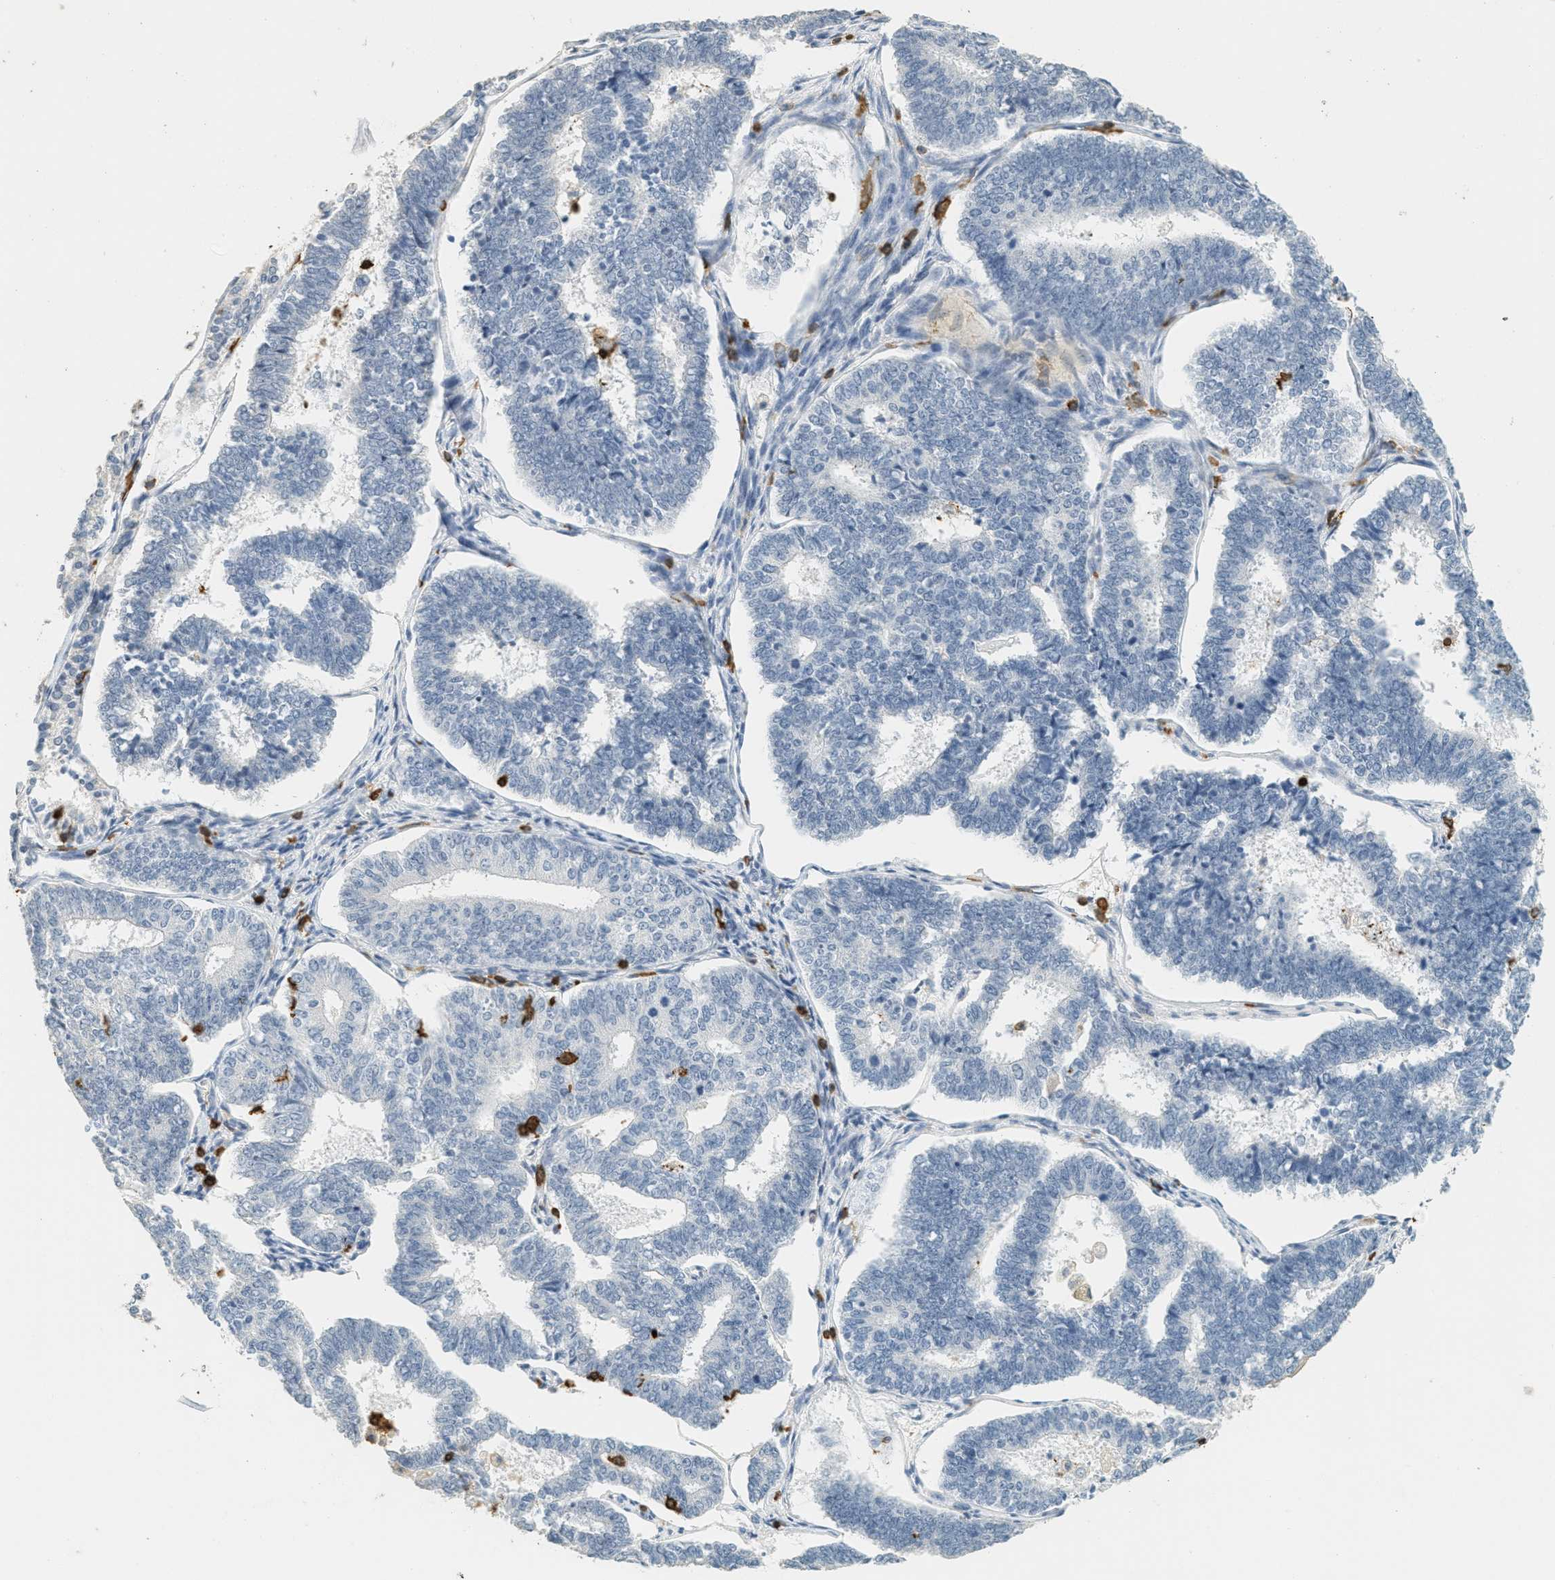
{"staining": {"intensity": "negative", "quantity": "none", "location": "none"}, "tissue": "endometrial cancer", "cell_type": "Tumor cells", "image_type": "cancer", "snomed": [{"axis": "morphology", "description": "Adenocarcinoma, NOS"}, {"axis": "topography", "description": "Endometrium"}], "caption": "DAB (3,3'-diaminobenzidine) immunohistochemical staining of endometrial adenocarcinoma exhibits no significant expression in tumor cells.", "gene": "LSP1", "patient": {"sex": "female", "age": 70}}